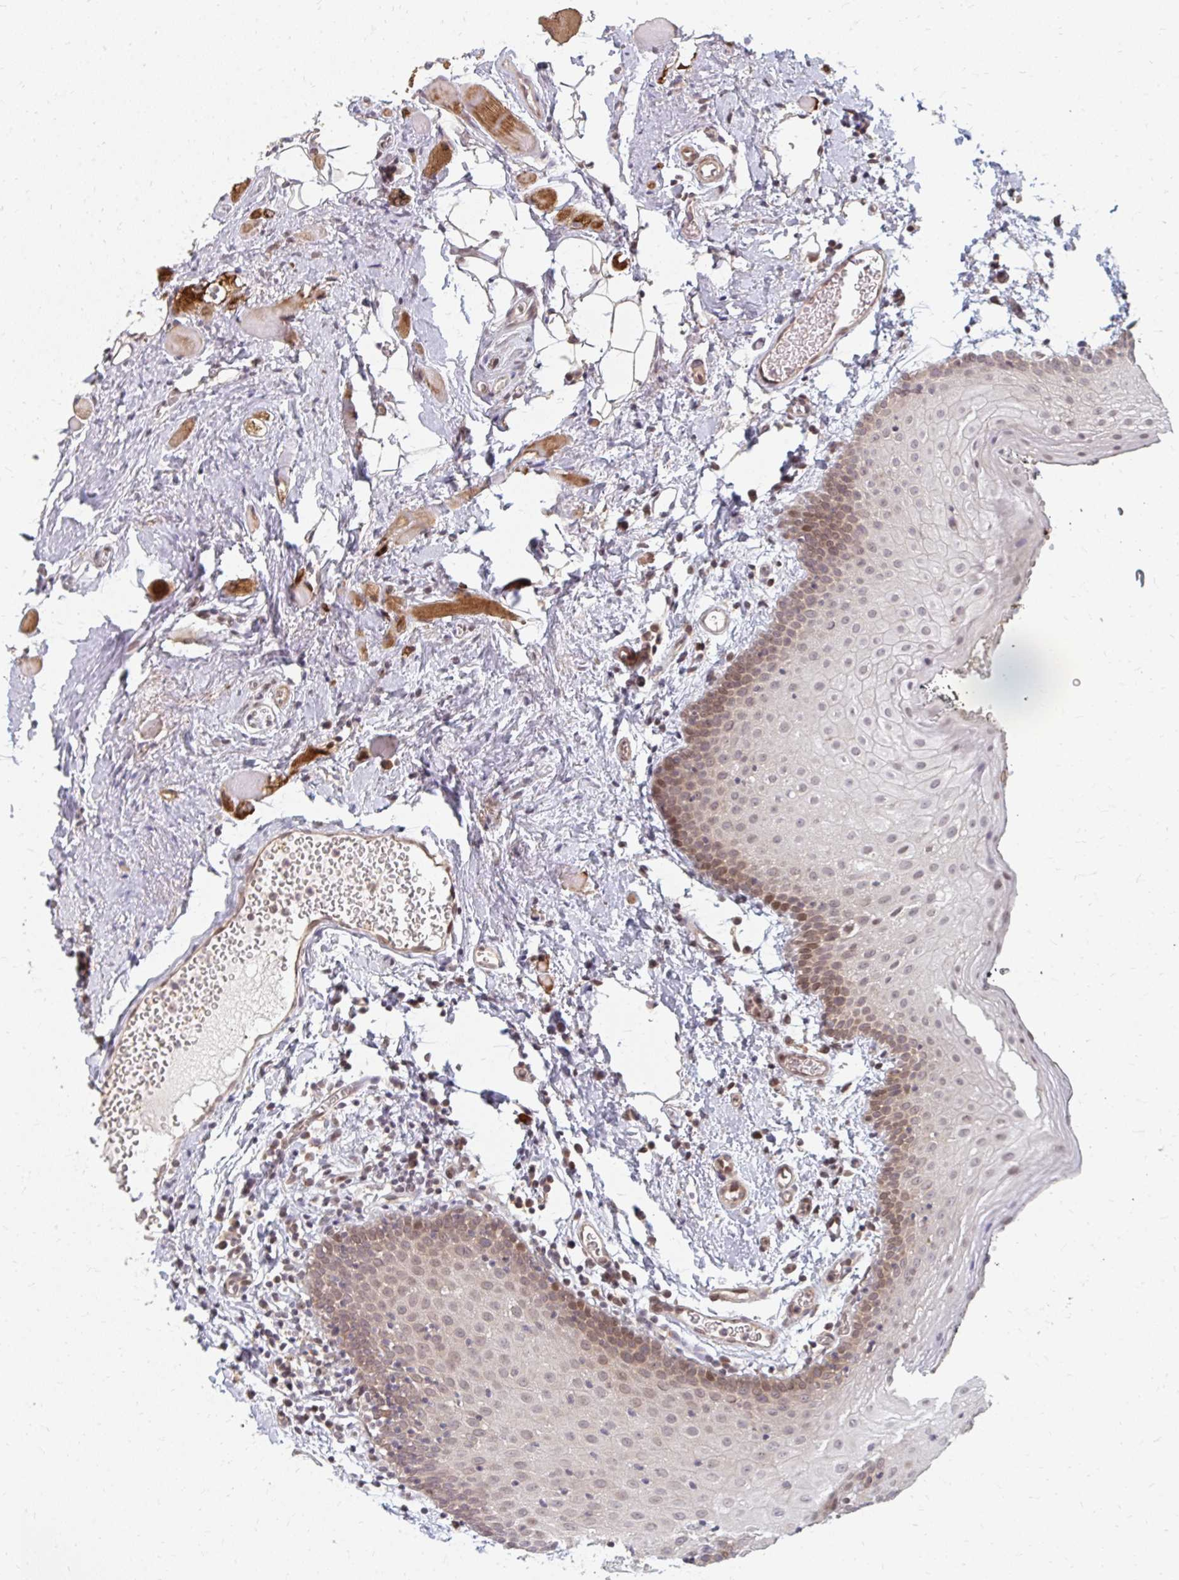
{"staining": {"intensity": "moderate", "quantity": "25%-75%", "location": "cytoplasmic/membranous,nuclear"}, "tissue": "oral mucosa", "cell_type": "Squamous epithelial cells", "image_type": "normal", "snomed": [{"axis": "morphology", "description": "Normal tissue, NOS"}, {"axis": "morphology", "description": "Squamous cell carcinoma, NOS"}, {"axis": "topography", "description": "Oral tissue"}, {"axis": "topography", "description": "Head-Neck"}], "caption": "Immunohistochemical staining of benign human oral mucosa reveals medium levels of moderate cytoplasmic/membranous,nuclear positivity in approximately 25%-75% of squamous epithelial cells. (Stains: DAB in brown, nuclei in blue, Microscopy: brightfield microscopy at high magnification).", "gene": "ZNF285", "patient": {"sex": "male", "age": 58}}